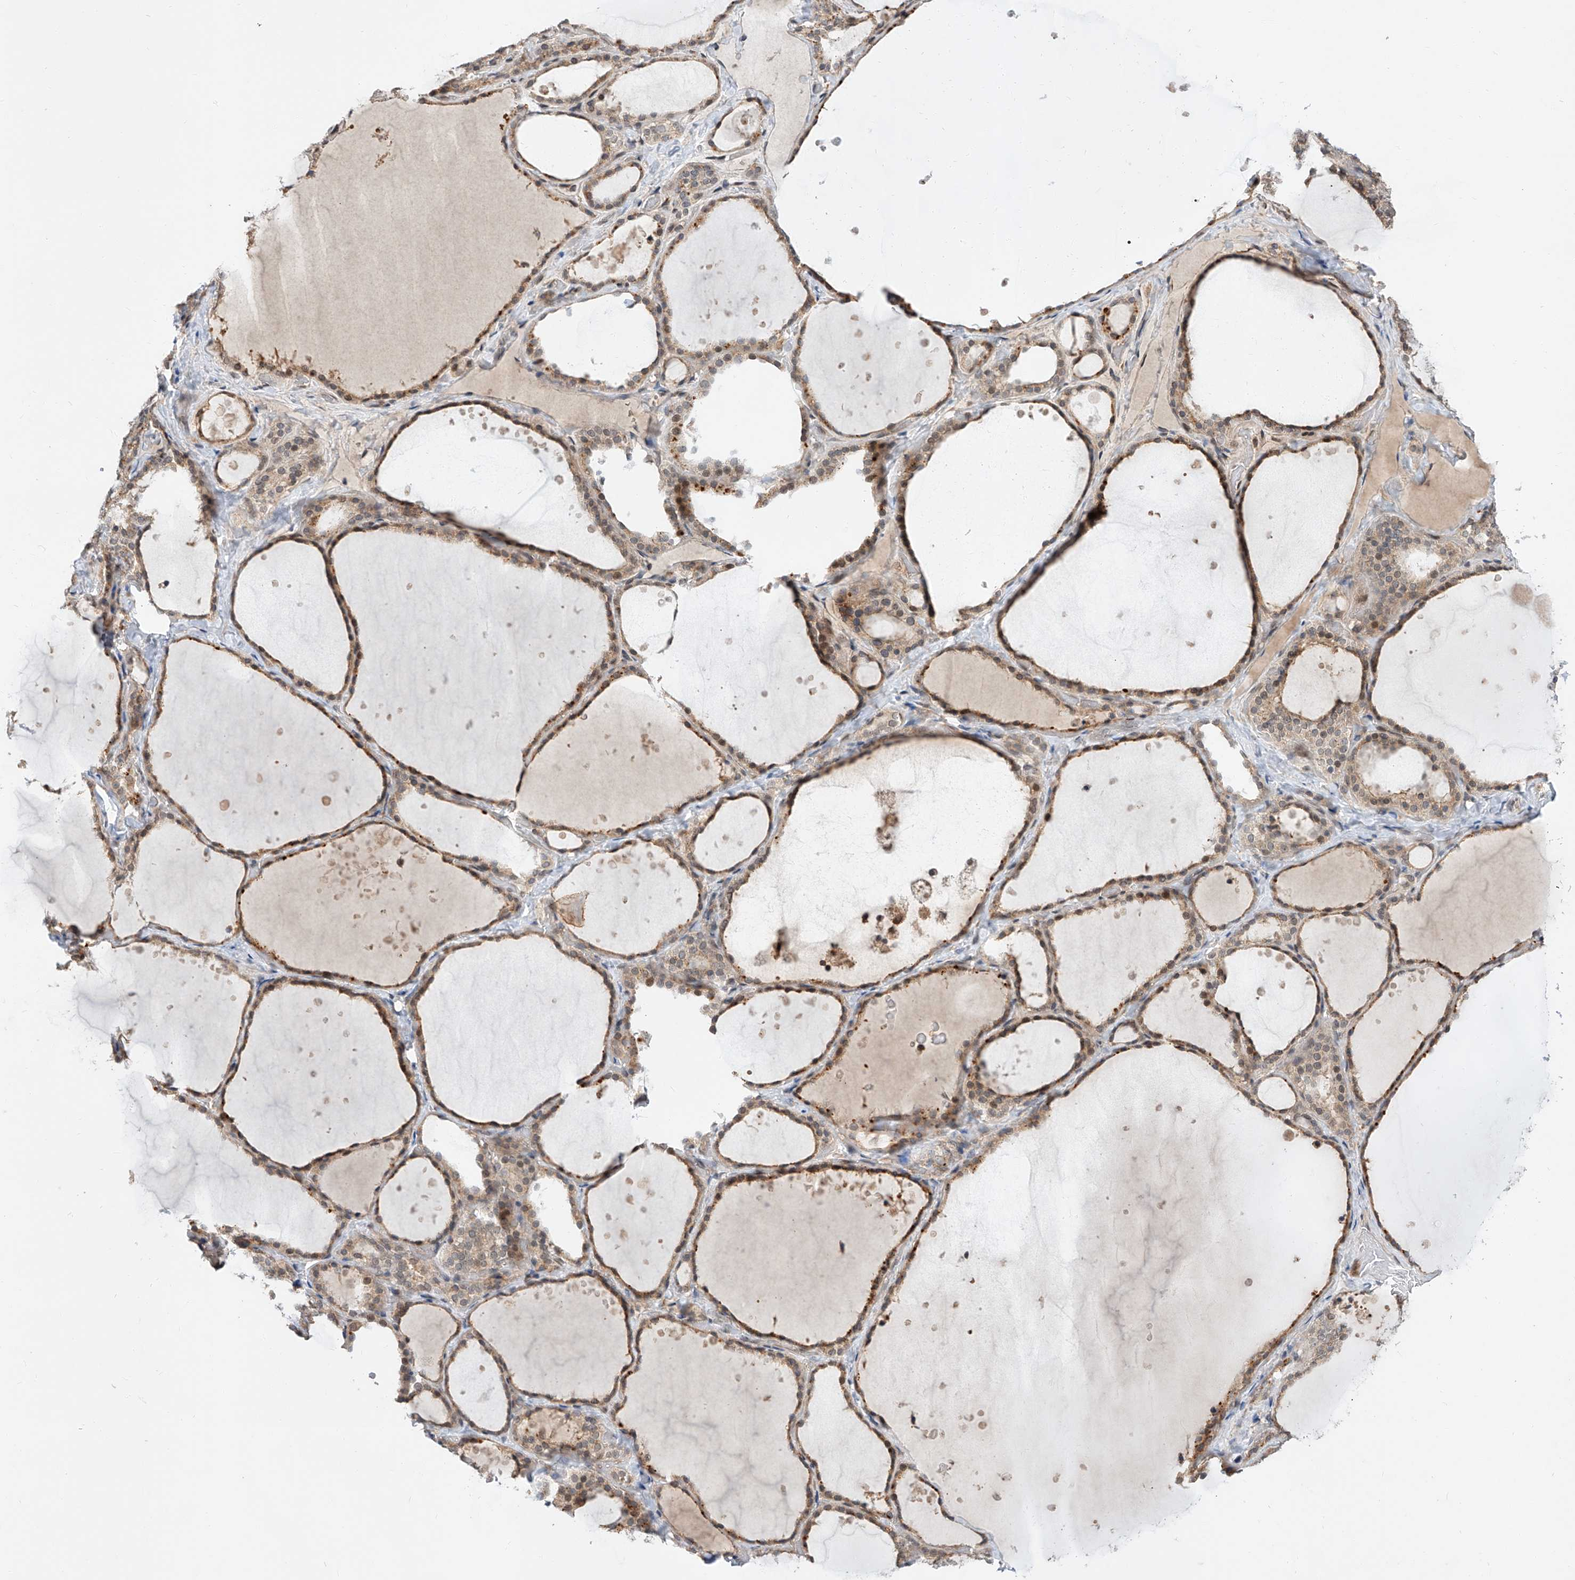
{"staining": {"intensity": "moderate", "quantity": ">75%", "location": "cytoplasmic/membranous,nuclear"}, "tissue": "thyroid gland", "cell_type": "Glandular cells", "image_type": "normal", "snomed": [{"axis": "morphology", "description": "Normal tissue, NOS"}, {"axis": "topography", "description": "Thyroid gland"}], "caption": "Immunohistochemical staining of unremarkable thyroid gland reveals medium levels of moderate cytoplasmic/membranous,nuclear staining in about >75% of glandular cells.", "gene": "DIRAS3", "patient": {"sex": "female", "age": 44}}